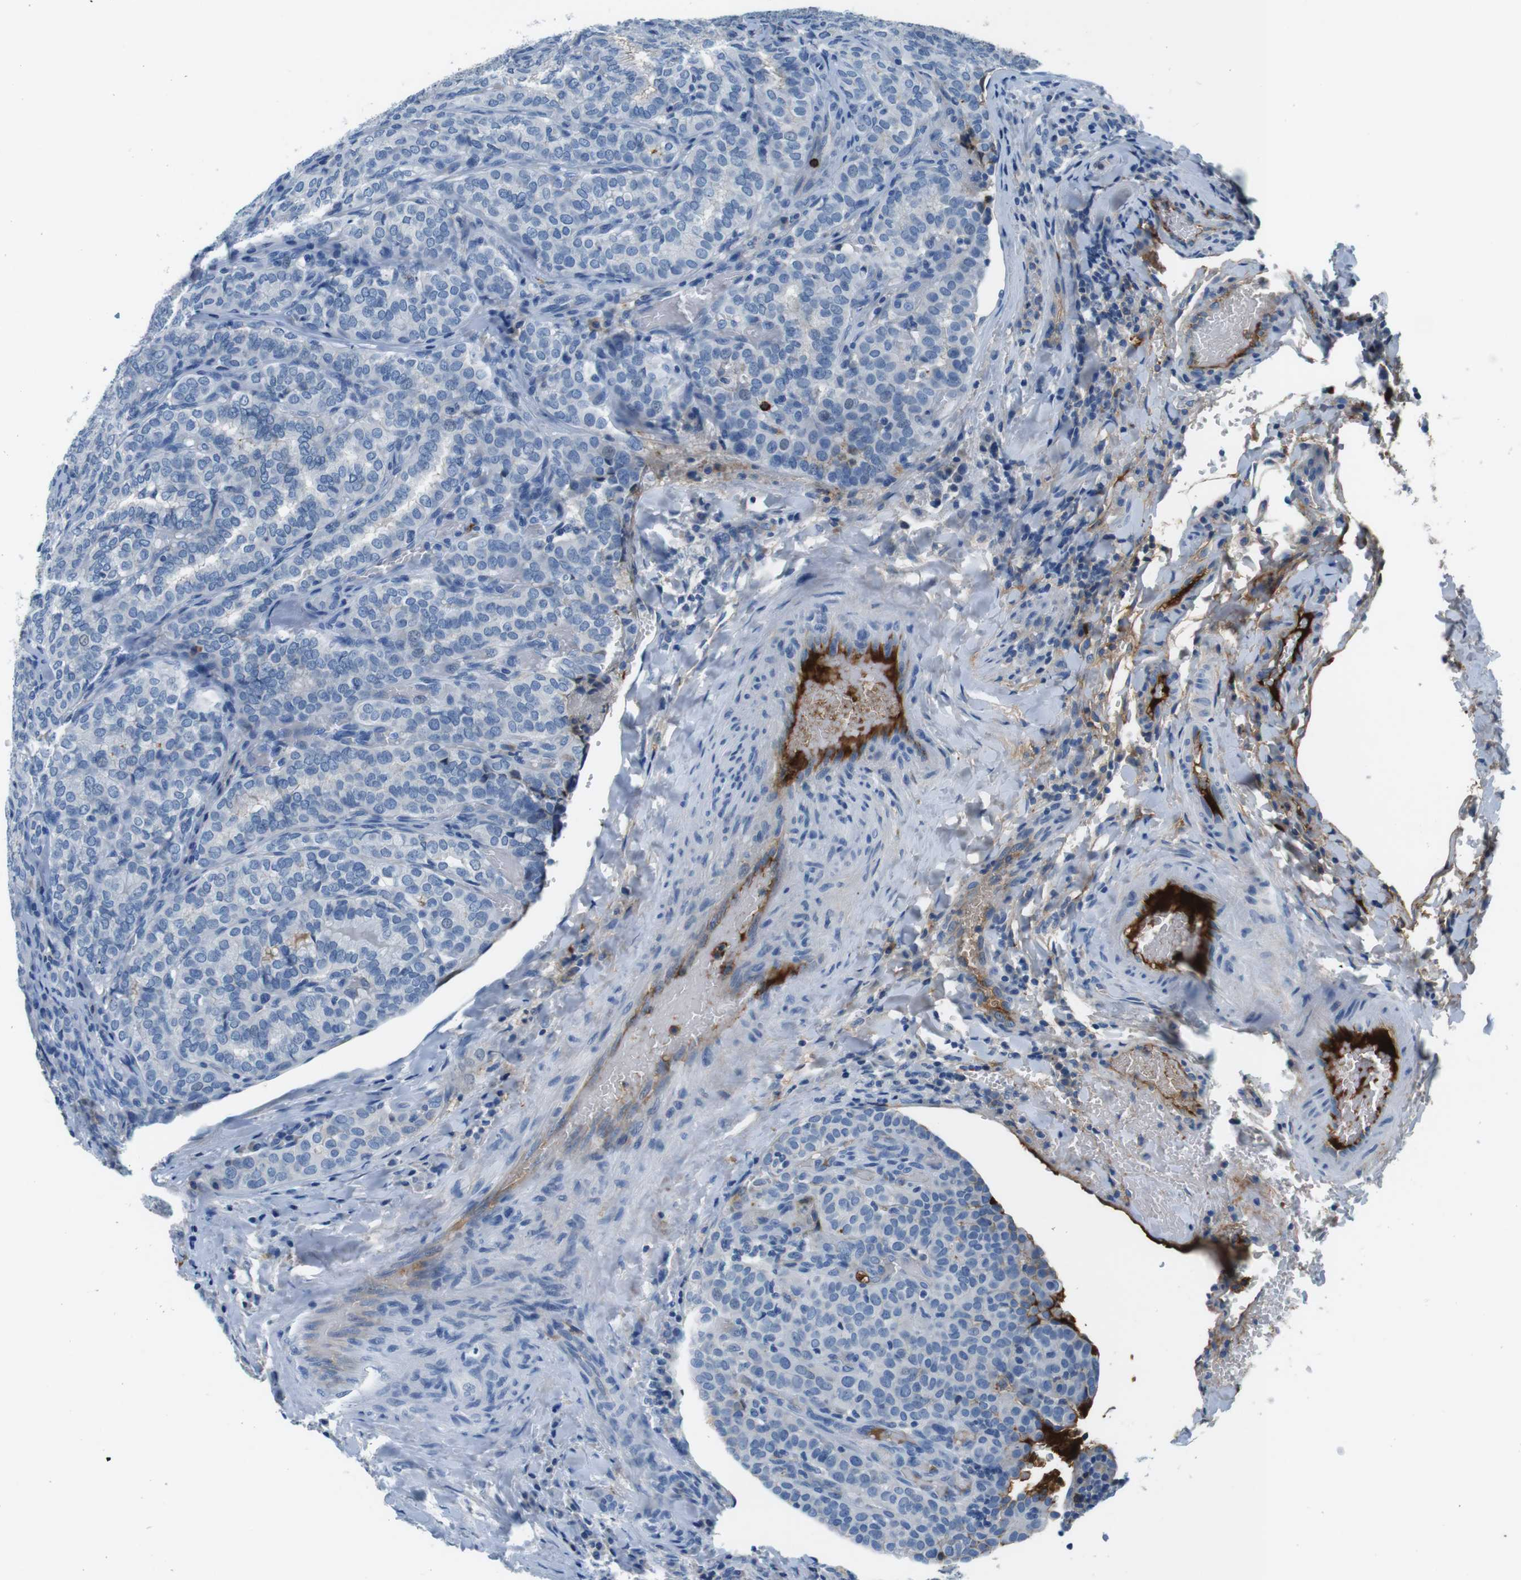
{"staining": {"intensity": "negative", "quantity": "none", "location": "none"}, "tissue": "thyroid cancer", "cell_type": "Tumor cells", "image_type": "cancer", "snomed": [{"axis": "morphology", "description": "Normal tissue, NOS"}, {"axis": "morphology", "description": "Papillary adenocarcinoma, NOS"}, {"axis": "topography", "description": "Thyroid gland"}], "caption": "A high-resolution micrograph shows IHC staining of thyroid cancer, which reveals no significant positivity in tumor cells.", "gene": "IGHD", "patient": {"sex": "female", "age": 30}}